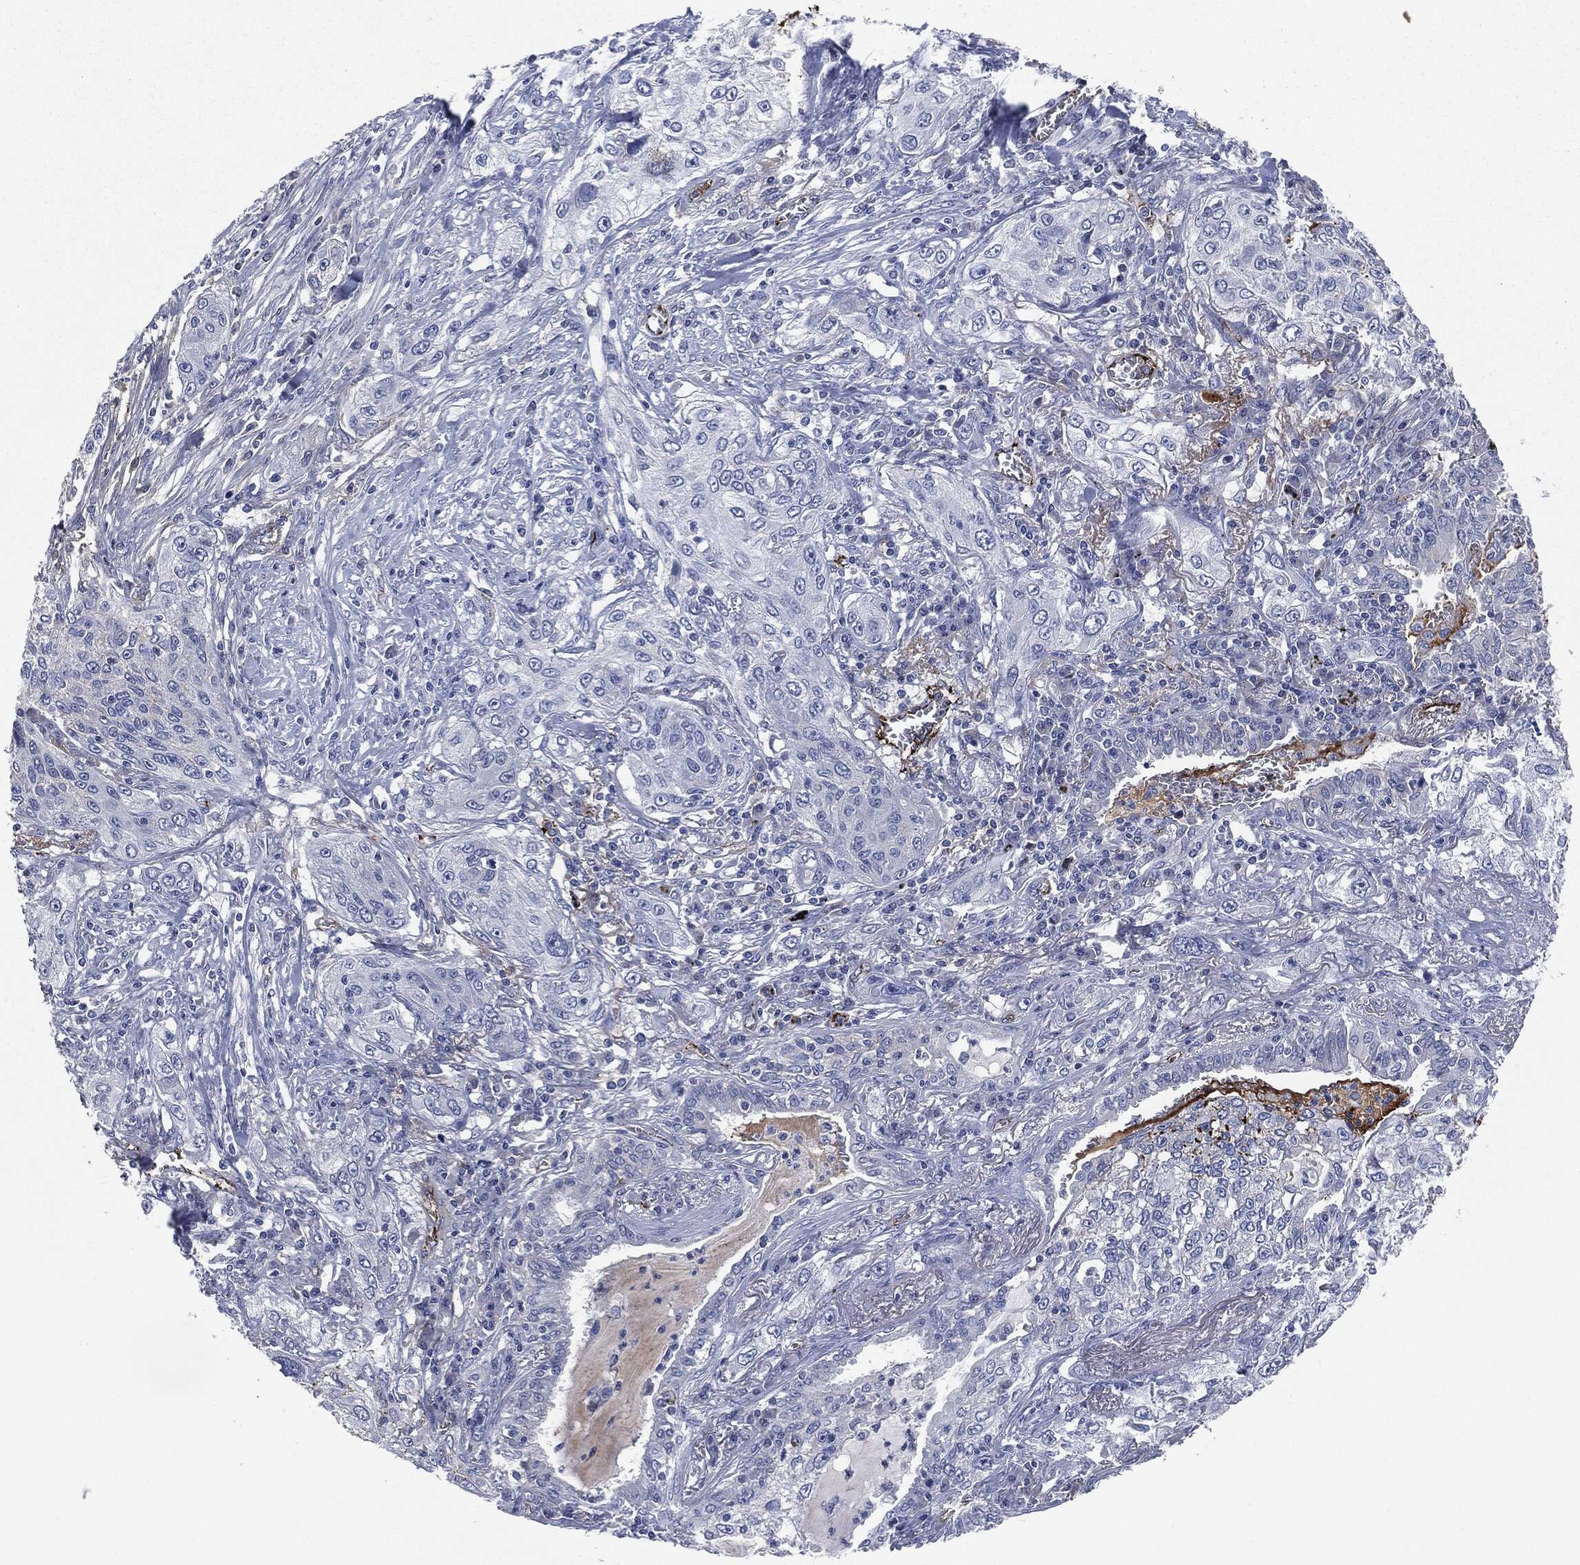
{"staining": {"intensity": "negative", "quantity": "none", "location": "none"}, "tissue": "lung cancer", "cell_type": "Tumor cells", "image_type": "cancer", "snomed": [{"axis": "morphology", "description": "Squamous cell carcinoma, NOS"}, {"axis": "topography", "description": "Lung"}], "caption": "Protein analysis of lung squamous cell carcinoma reveals no significant positivity in tumor cells. (DAB immunohistochemistry (IHC), high magnification).", "gene": "APOB", "patient": {"sex": "female", "age": 69}}